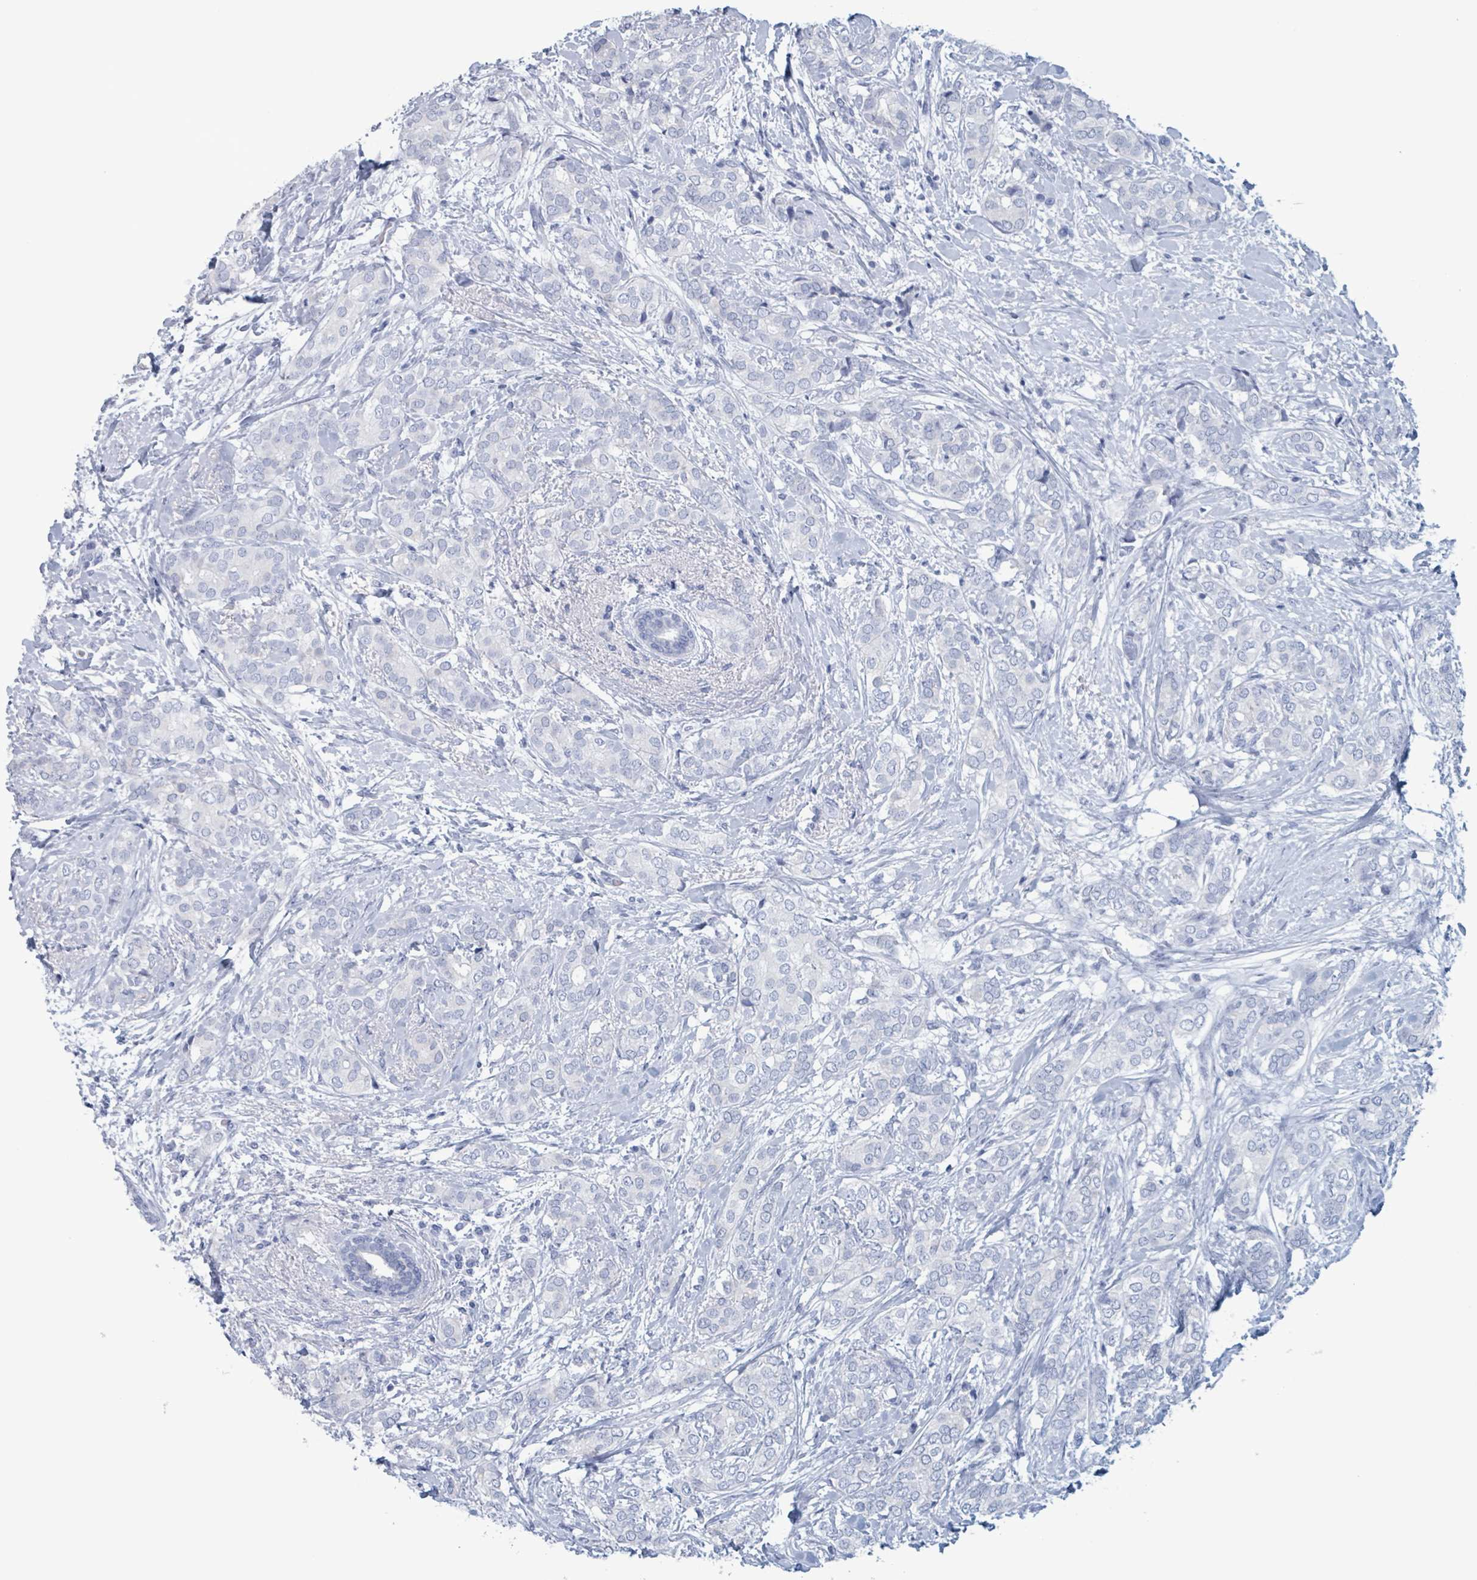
{"staining": {"intensity": "negative", "quantity": "none", "location": "none"}, "tissue": "breast cancer", "cell_type": "Tumor cells", "image_type": "cancer", "snomed": [{"axis": "morphology", "description": "Duct carcinoma"}, {"axis": "topography", "description": "Breast"}], "caption": "This is an immunohistochemistry (IHC) photomicrograph of human breast cancer. There is no staining in tumor cells.", "gene": "KLK4", "patient": {"sex": "female", "age": 73}}